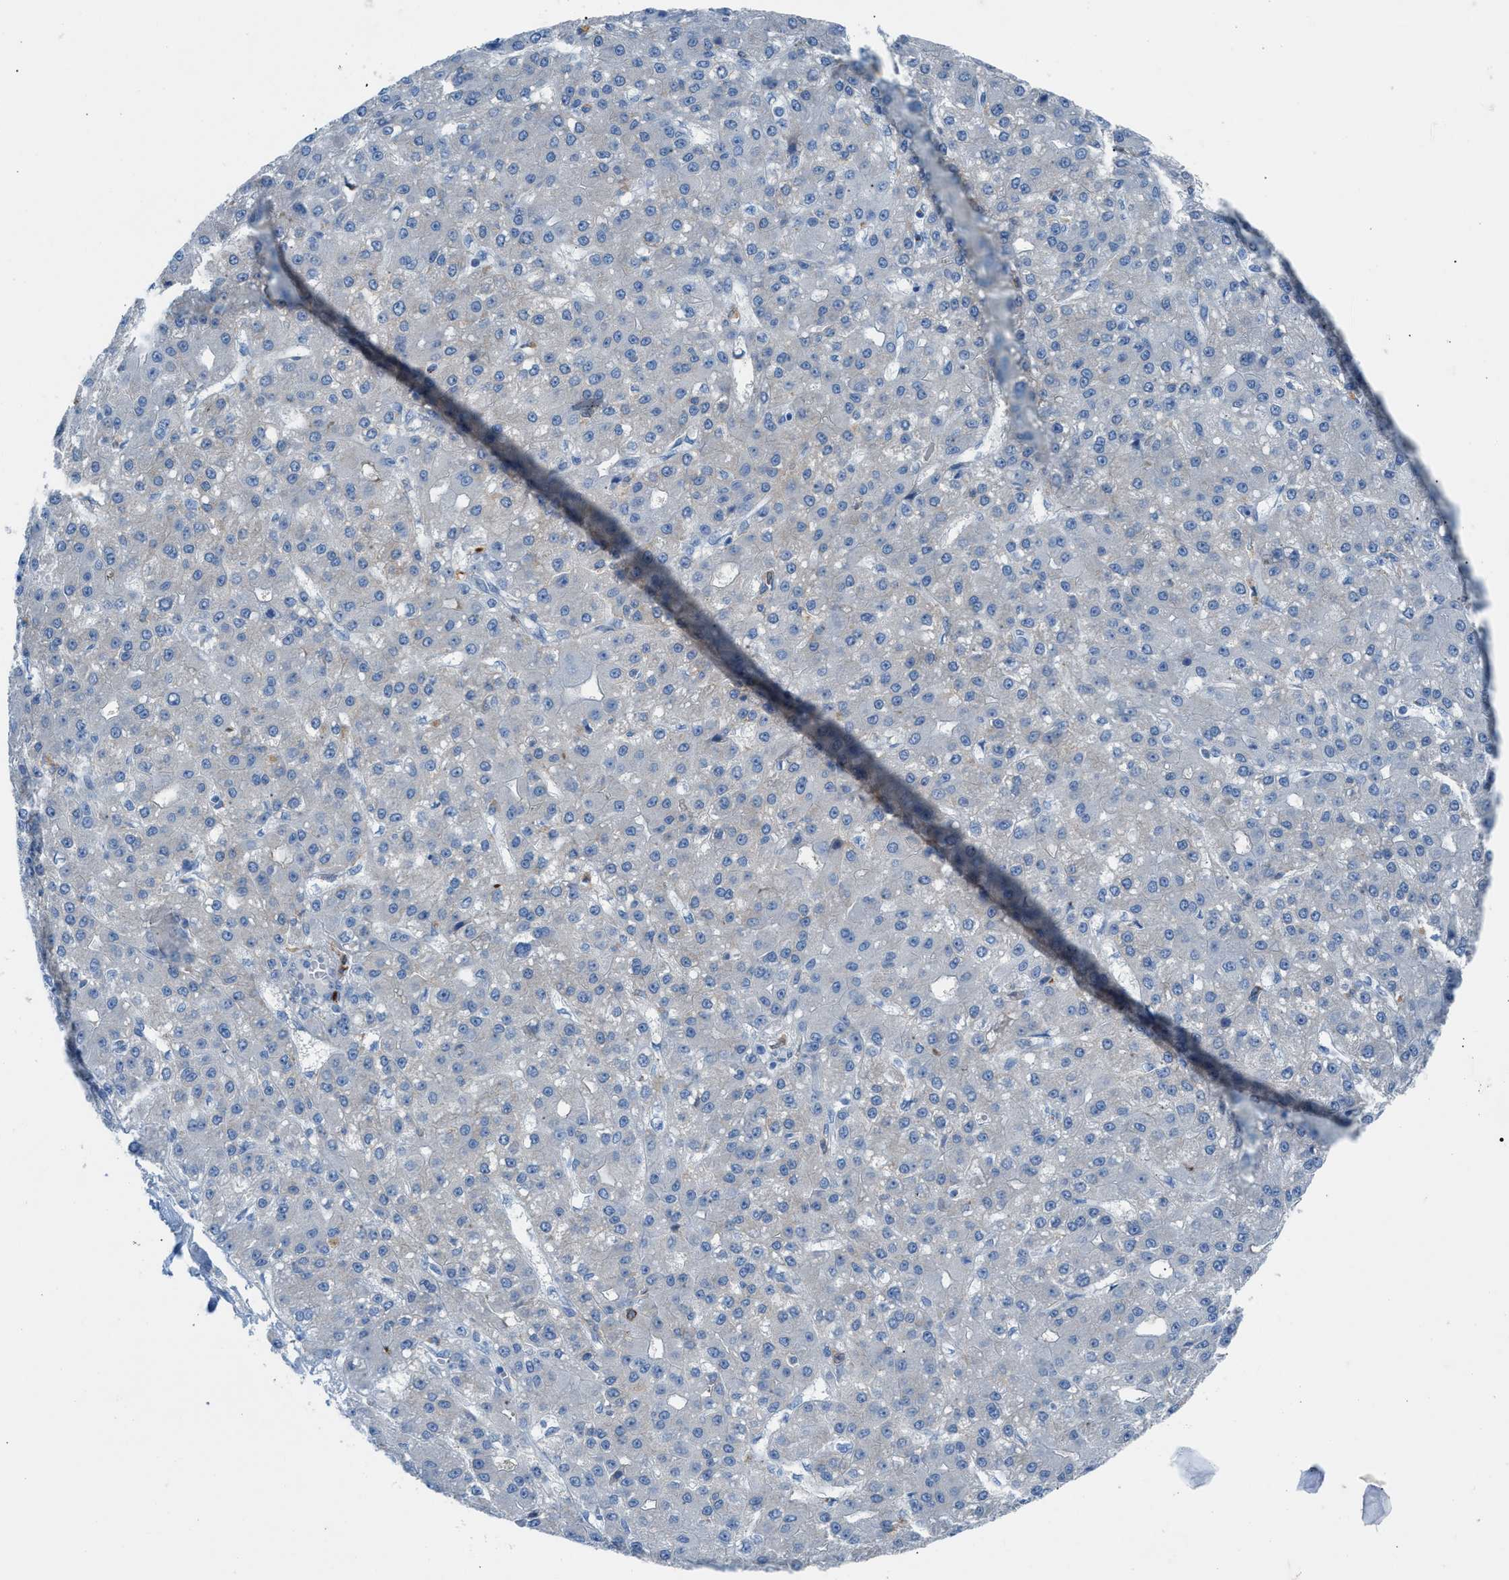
{"staining": {"intensity": "negative", "quantity": "none", "location": "none"}, "tissue": "liver cancer", "cell_type": "Tumor cells", "image_type": "cancer", "snomed": [{"axis": "morphology", "description": "Carcinoma, Hepatocellular, NOS"}, {"axis": "topography", "description": "Liver"}], "caption": "A photomicrograph of human liver hepatocellular carcinoma is negative for staining in tumor cells.", "gene": "CLEC10A", "patient": {"sex": "male", "age": 67}}